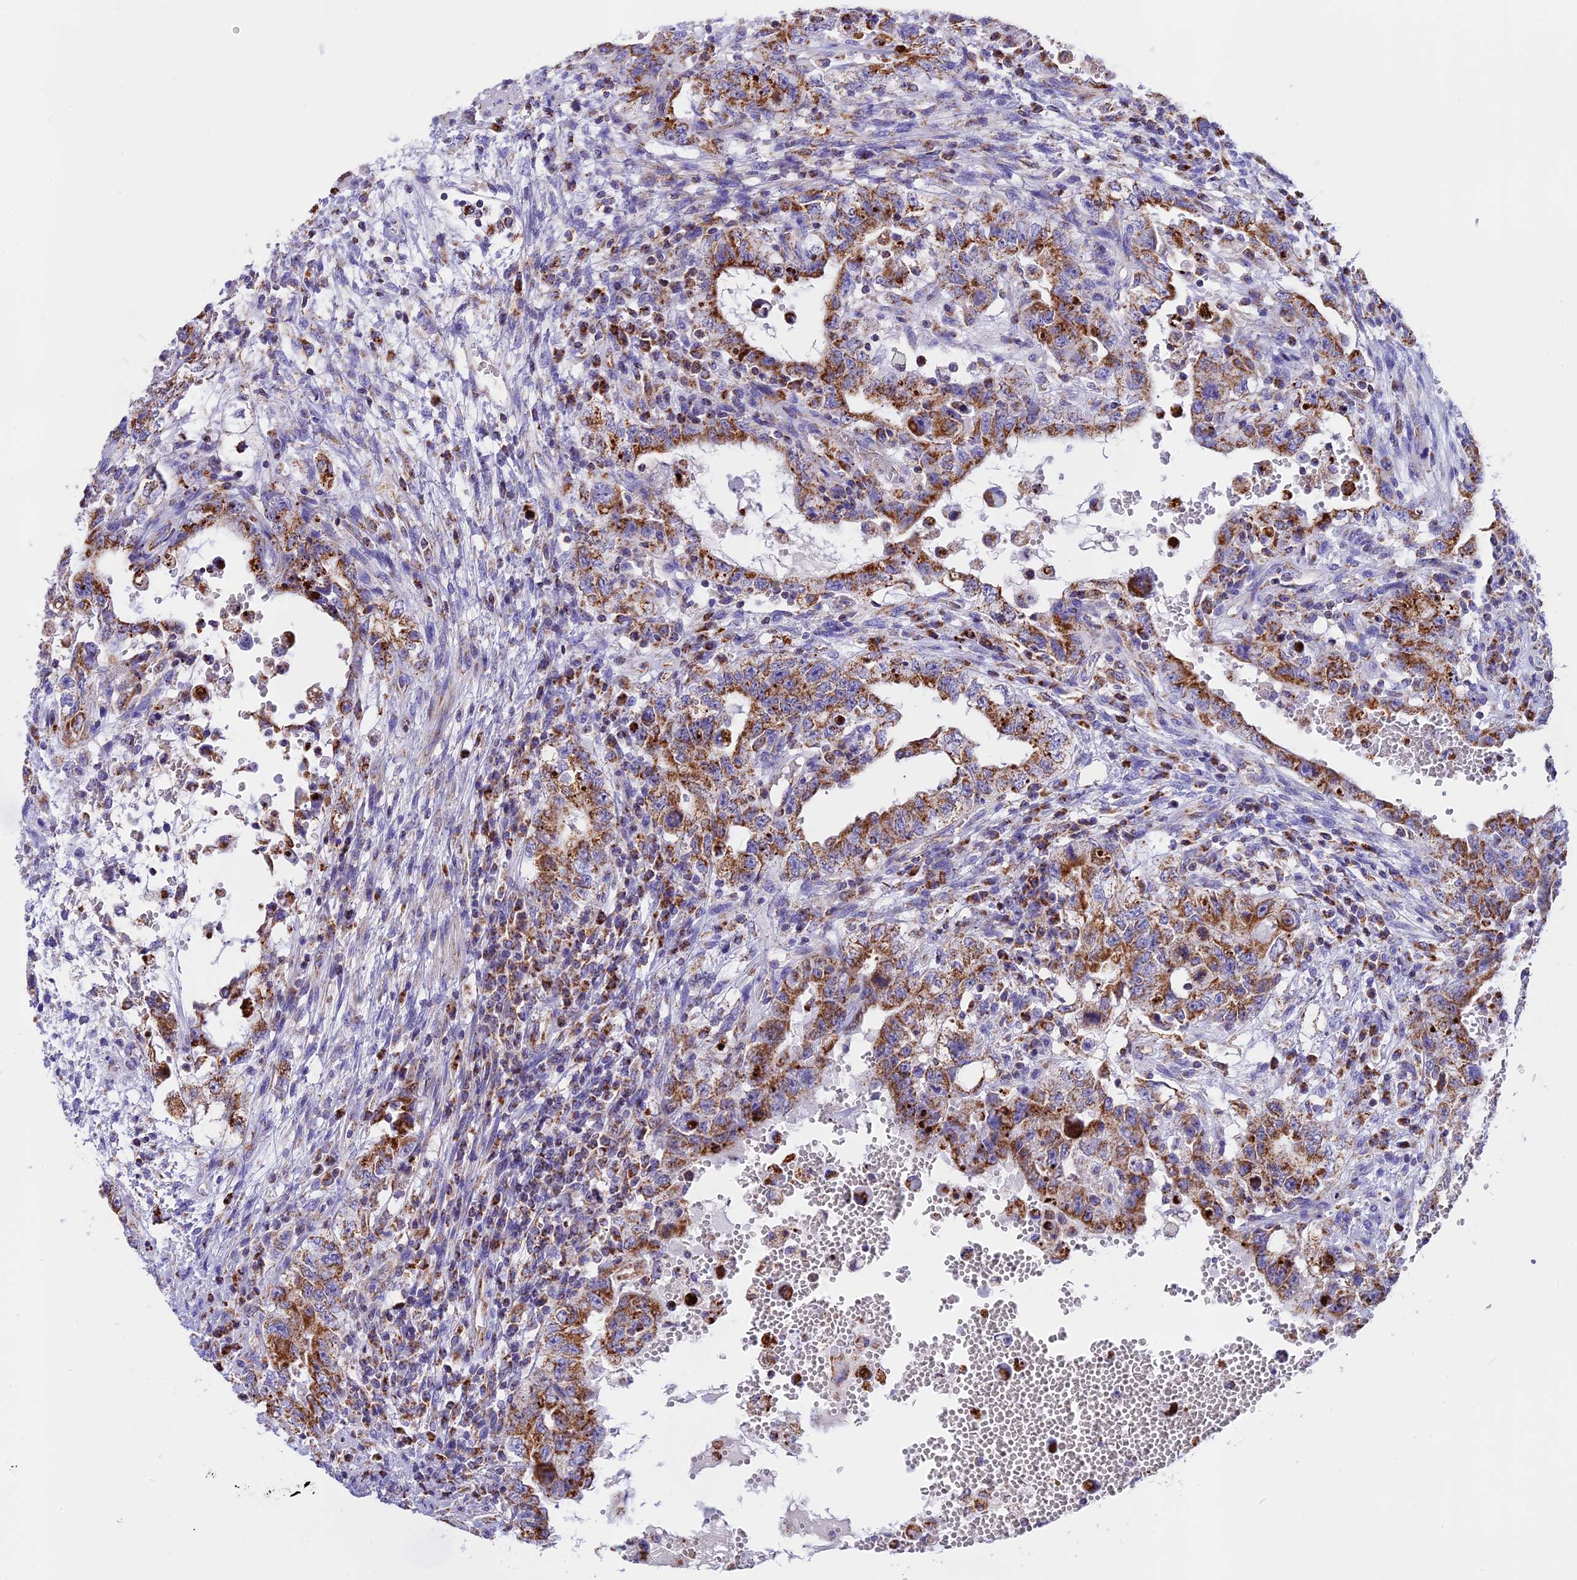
{"staining": {"intensity": "moderate", "quantity": ">75%", "location": "cytoplasmic/membranous"}, "tissue": "testis cancer", "cell_type": "Tumor cells", "image_type": "cancer", "snomed": [{"axis": "morphology", "description": "Carcinoma, Embryonal, NOS"}, {"axis": "topography", "description": "Testis"}], "caption": "Immunohistochemical staining of embryonal carcinoma (testis) demonstrates medium levels of moderate cytoplasmic/membranous staining in about >75% of tumor cells. Immunohistochemistry stains the protein of interest in brown and the nuclei are stained blue.", "gene": "VDAC2", "patient": {"sex": "male", "age": 26}}